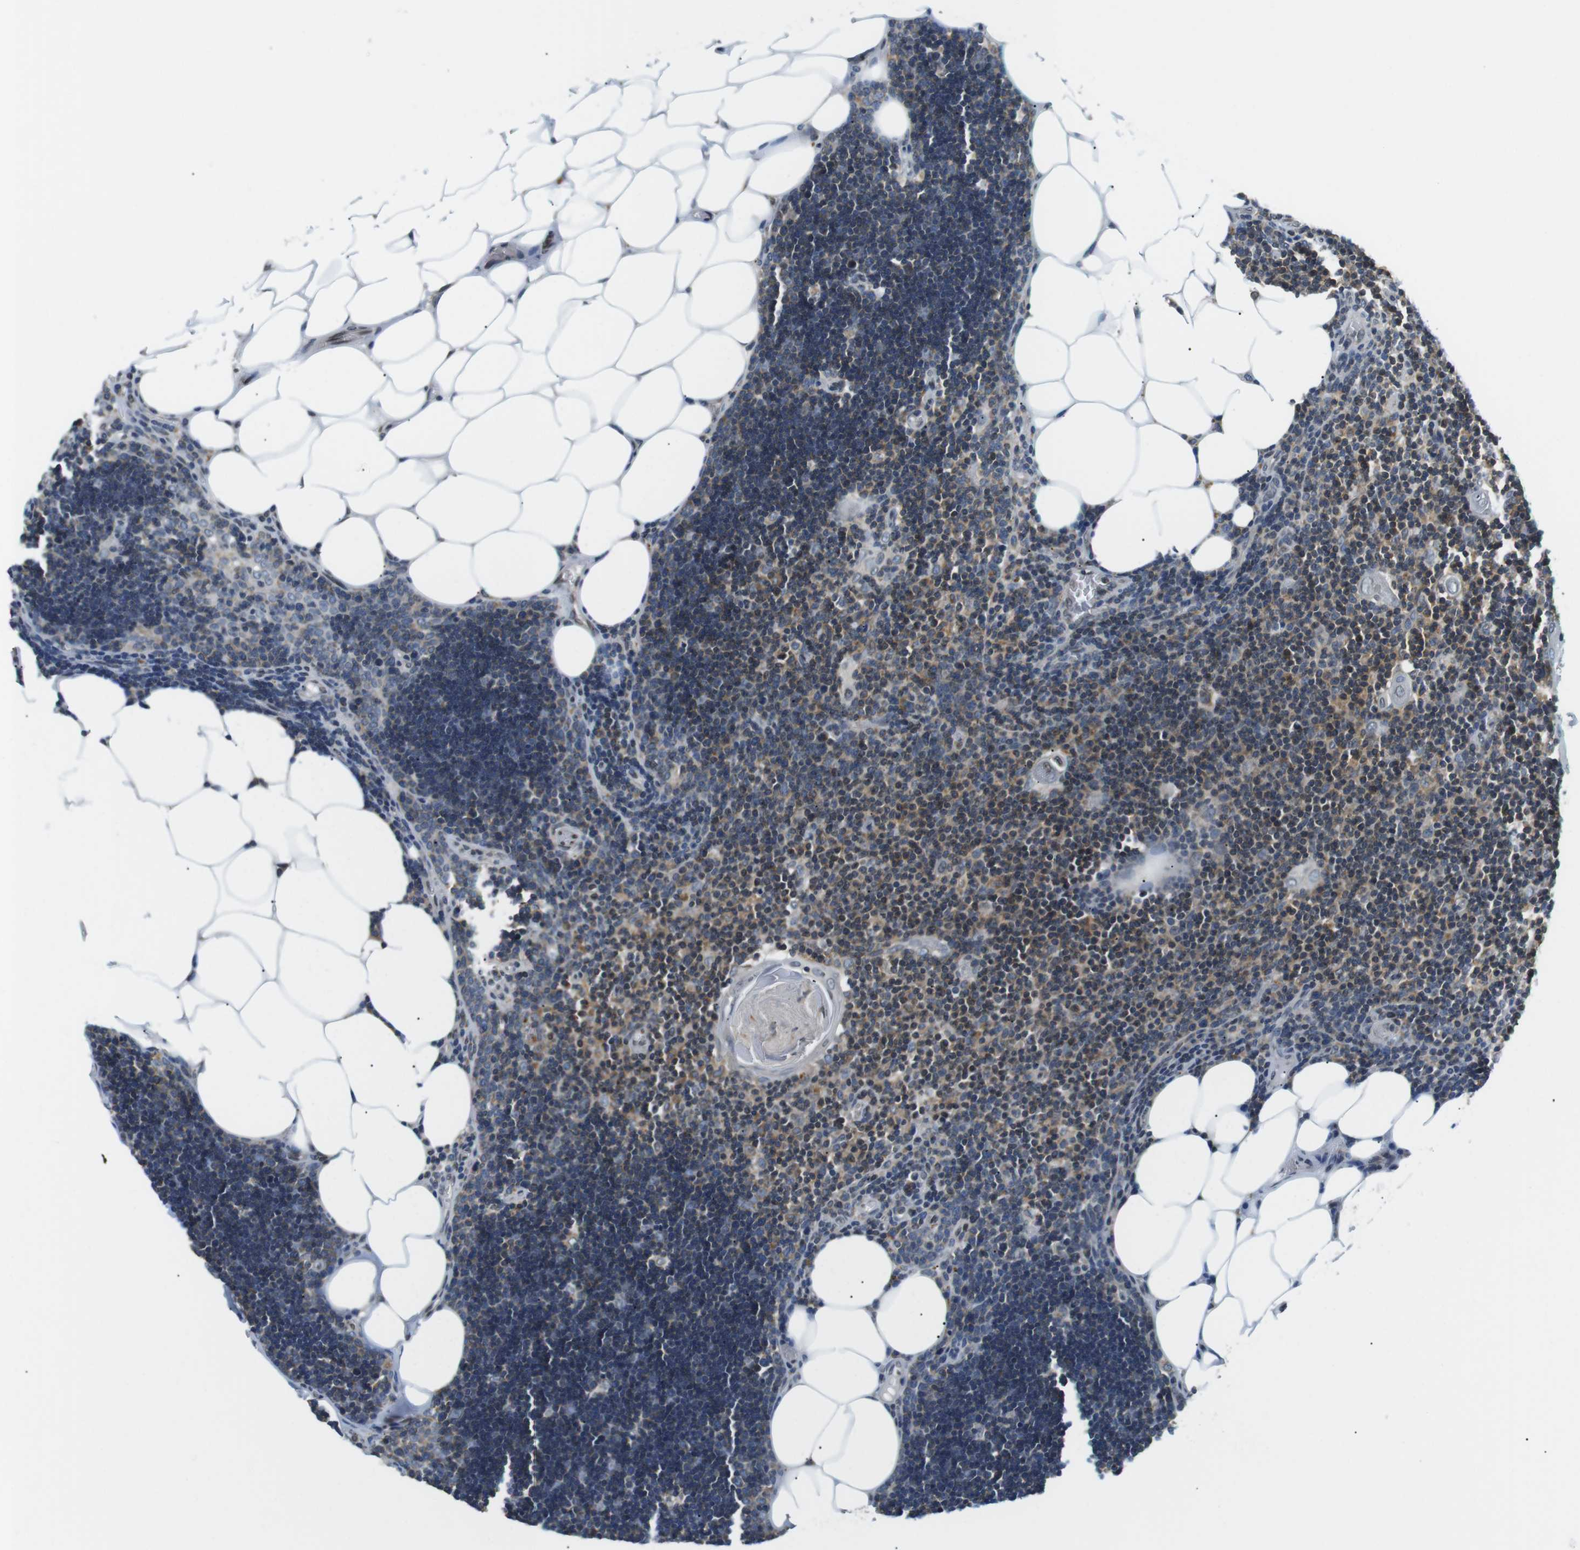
{"staining": {"intensity": "weak", "quantity": ">75%", "location": "cytoplasmic/membranous"}, "tissue": "lymph node", "cell_type": "Germinal center cells", "image_type": "normal", "snomed": [{"axis": "morphology", "description": "Normal tissue, NOS"}, {"axis": "topography", "description": "Lymph node"}], "caption": "Benign lymph node shows weak cytoplasmic/membranous expression in about >75% of germinal center cells The staining was performed using DAB, with brown indicating positive protein expression. Nuclei are stained blue with hematoxylin..", "gene": "TMX4", "patient": {"sex": "male", "age": 33}}